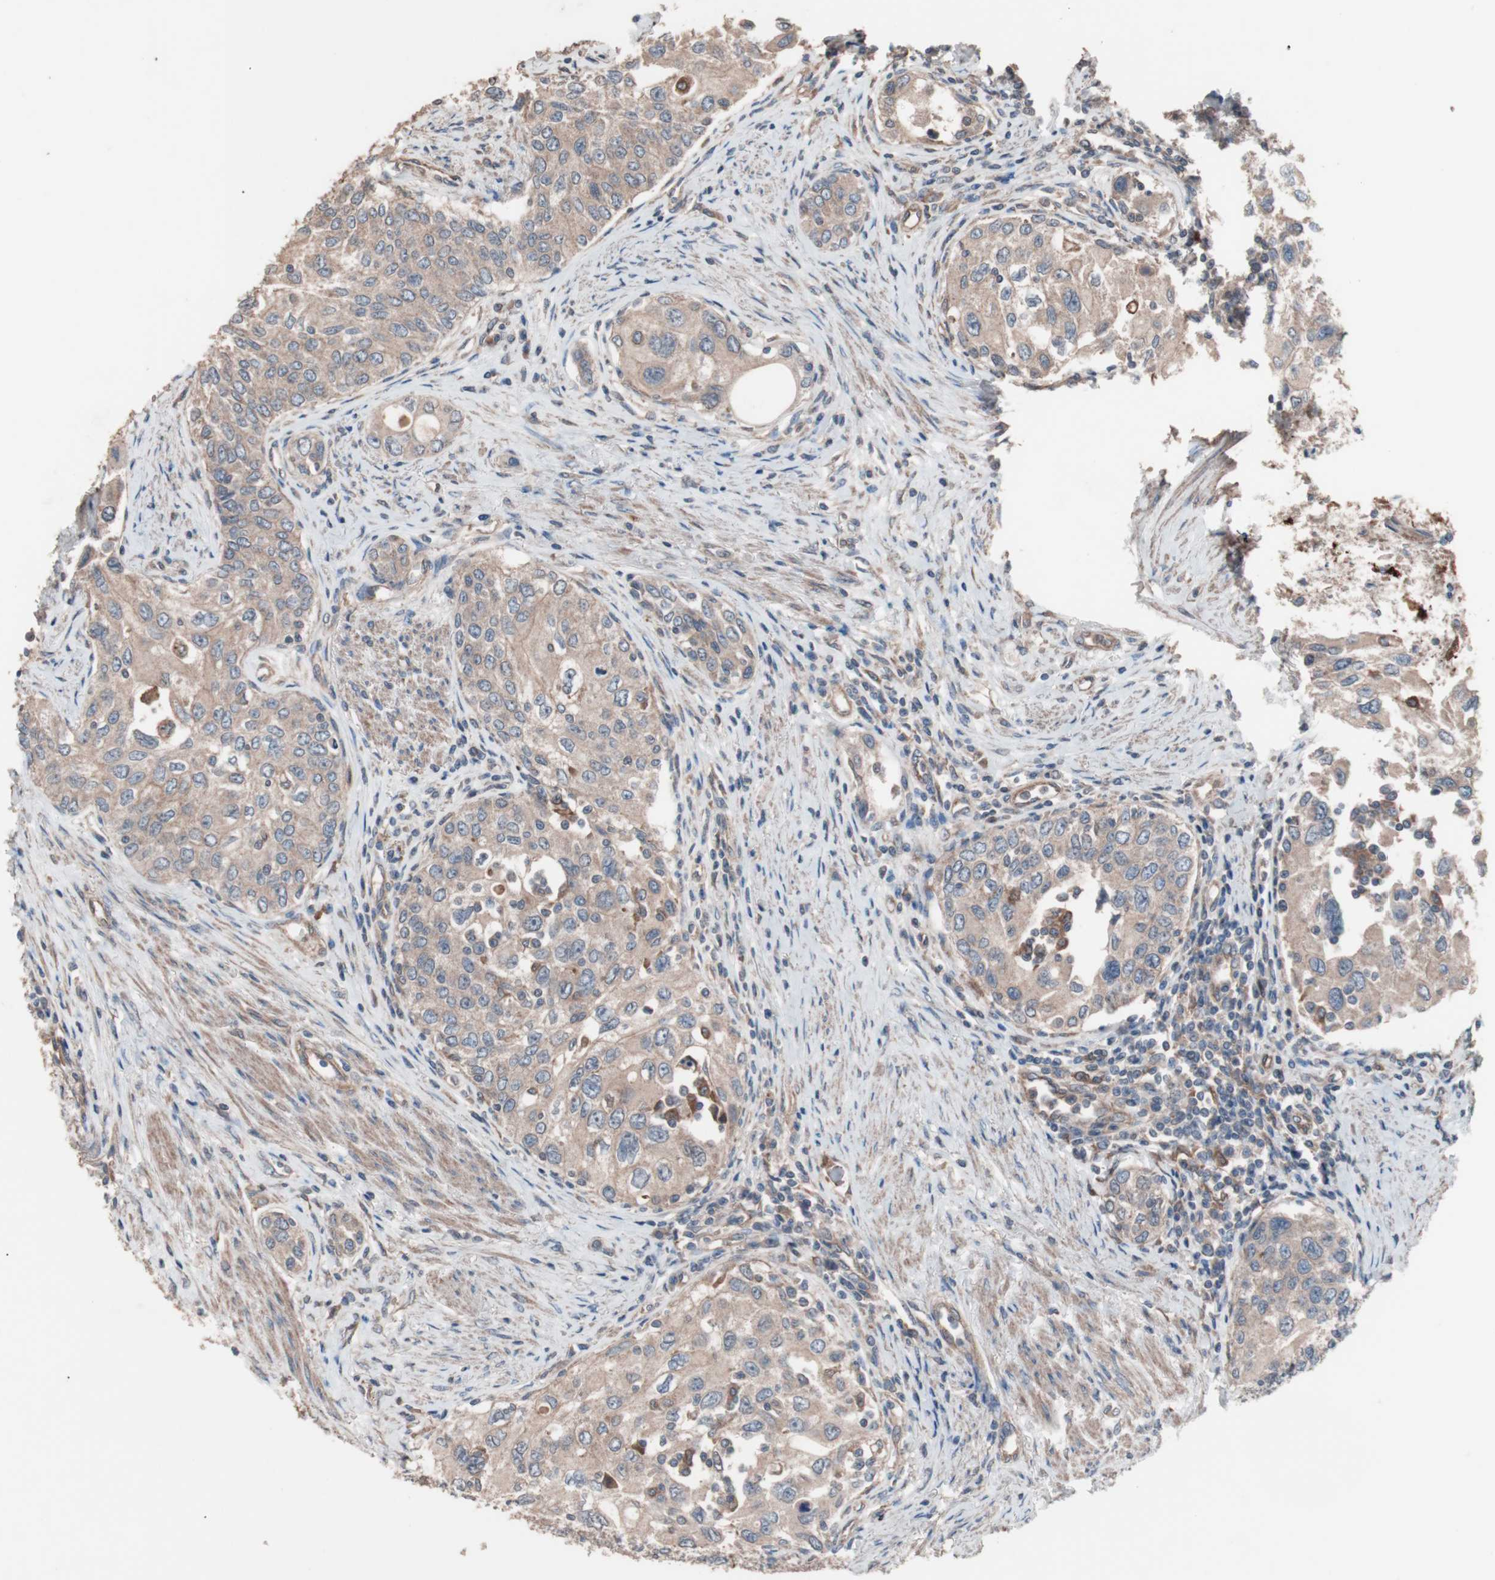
{"staining": {"intensity": "weak", "quantity": ">75%", "location": "cytoplasmic/membranous"}, "tissue": "urothelial cancer", "cell_type": "Tumor cells", "image_type": "cancer", "snomed": [{"axis": "morphology", "description": "Urothelial carcinoma, High grade"}, {"axis": "topography", "description": "Urinary bladder"}], "caption": "Weak cytoplasmic/membranous protein expression is seen in about >75% of tumor cells in urothelial cancer.", "gene": "ATG7", "patient": {"sex": "female", "age": 56}}